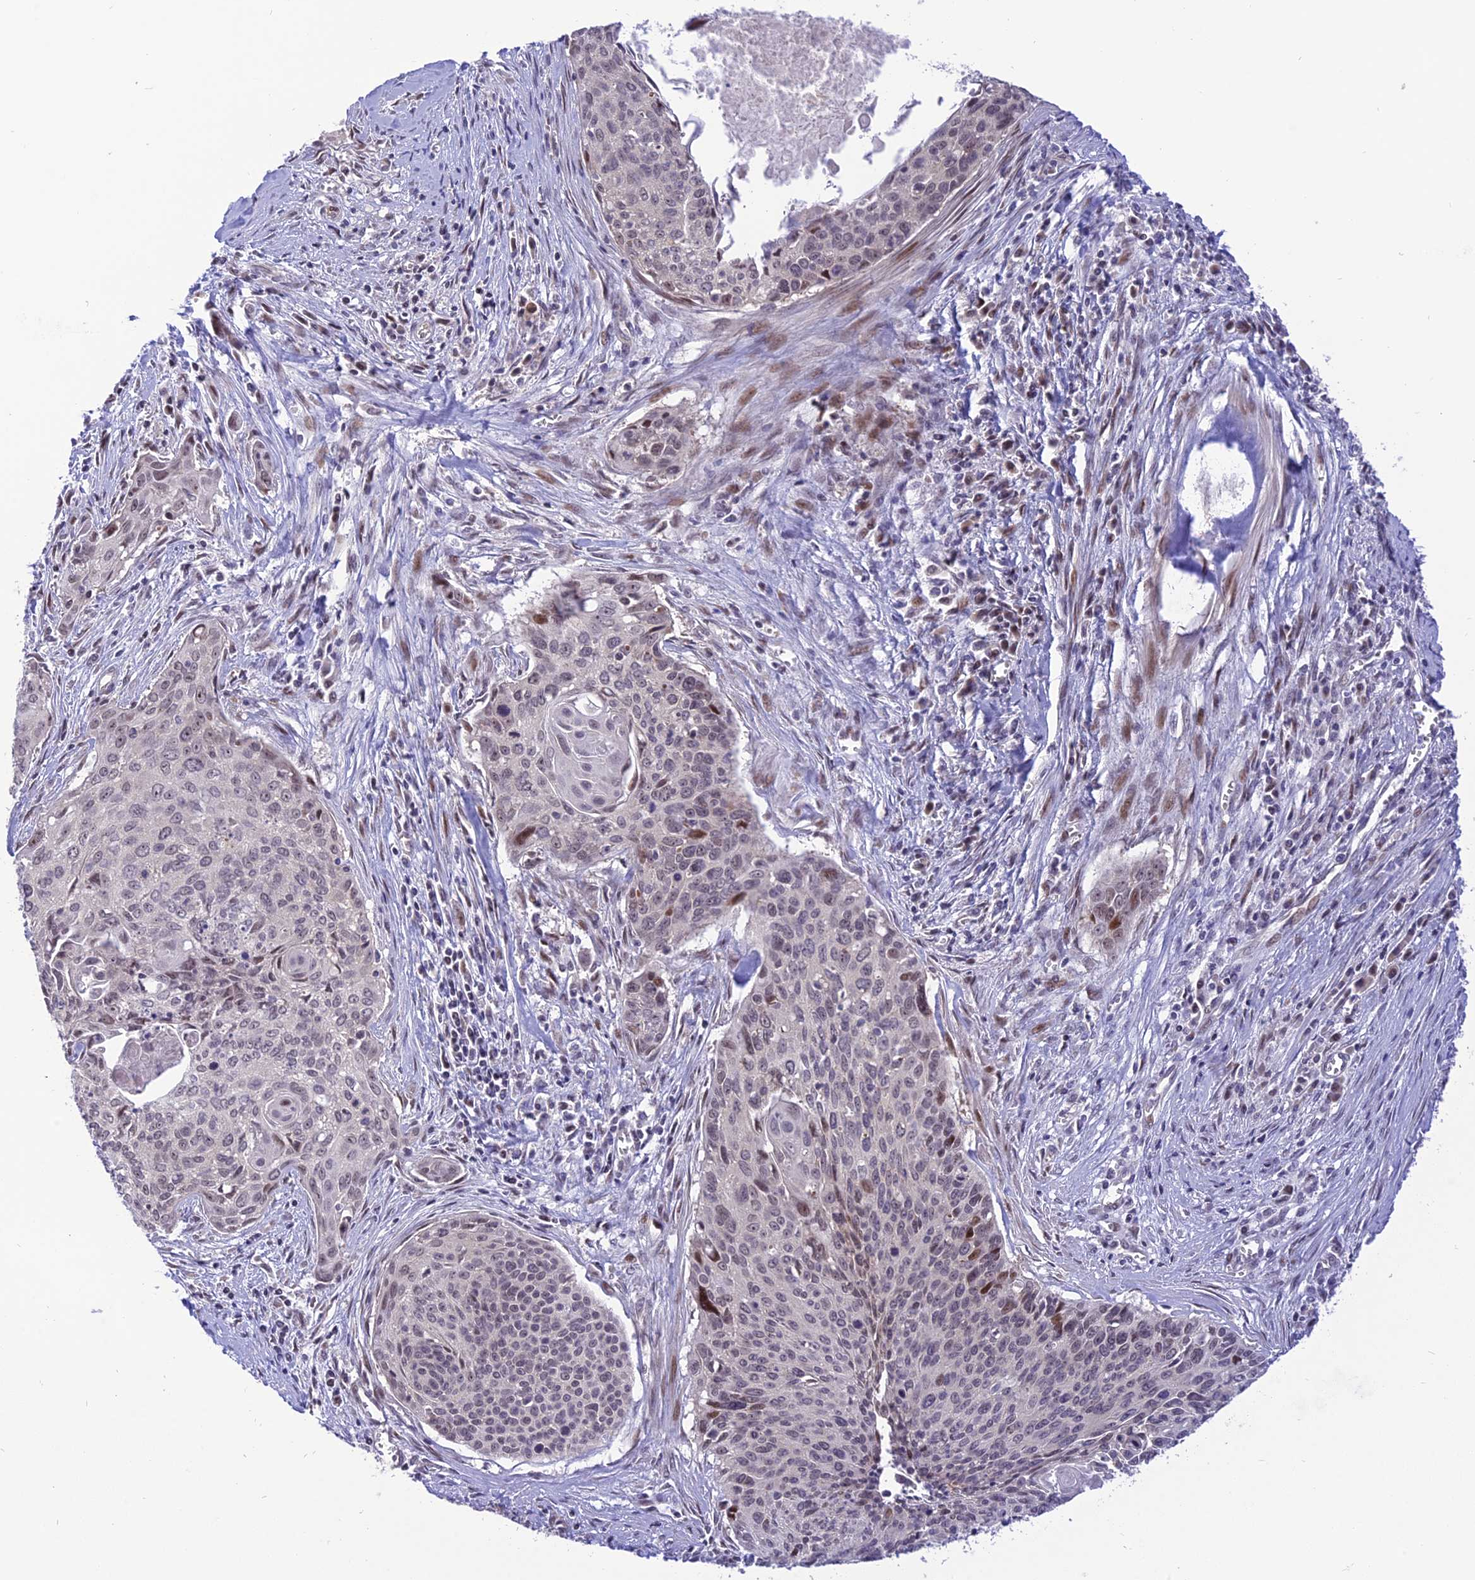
{"staining": {"intensity": "weak", "quantity": "<25%", "location": "nuclear"}, "tissue": "cervical cancer", "cell_type": "Tumor cells", "image_type": "cancer", "snomed": [{"axis": "morphology", "description": "Squamous cell carcinoma, NOS"}, {"axis": "topography", "description": "Cervix"}], "caption": "Tumor cells show no significant protein expression in cervical cancer (squamous cell carcinoma).", "gene": "ZNF837", "patient": {"sex": "female", "age": 55}}